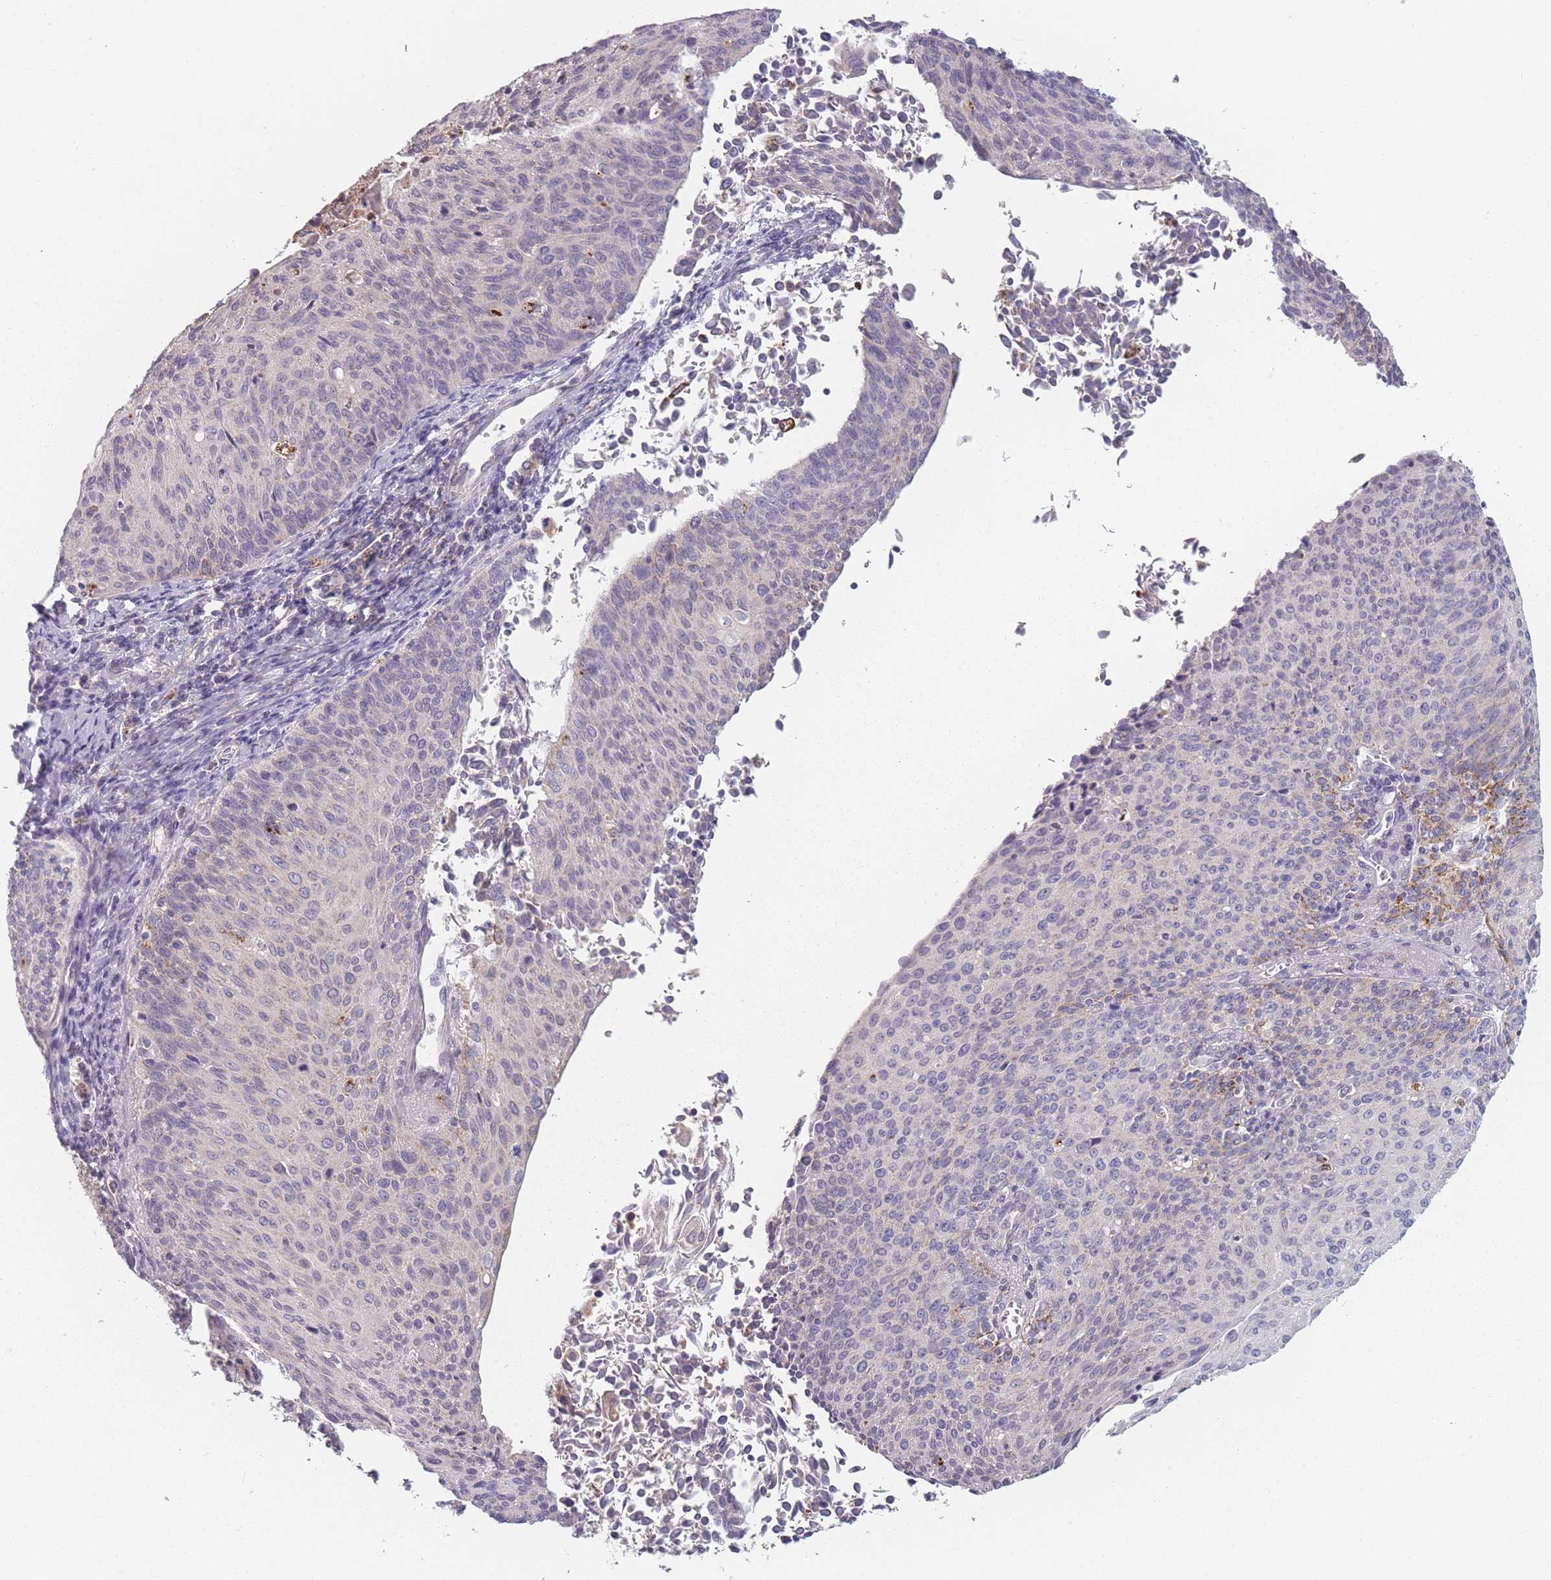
{"staining": {"intensity": "moderate", "quantity": "<25%", "location": "cytoplasmic/membranous"}, "tissue": "cervical cancer", "cell_type": "Tumor cells", "image_type": "cancer", "snomed": [{"axis": "morphology", "description": "Squamous cell carcinoma, NOS"}, {"axis": "topography", "description": "Cervix"}], "caption": "Immunohistochemistry (IHC) photomicrograph of human cervical cancer (squamous cell carcinoma) stained for a protein (brown), which demonstrates low levels of moderate cytoplasmic/membranous expression in about <25% of tumor cells.", "gene": "PEX11B", "patient": {"sex": "female", "age": 55}}